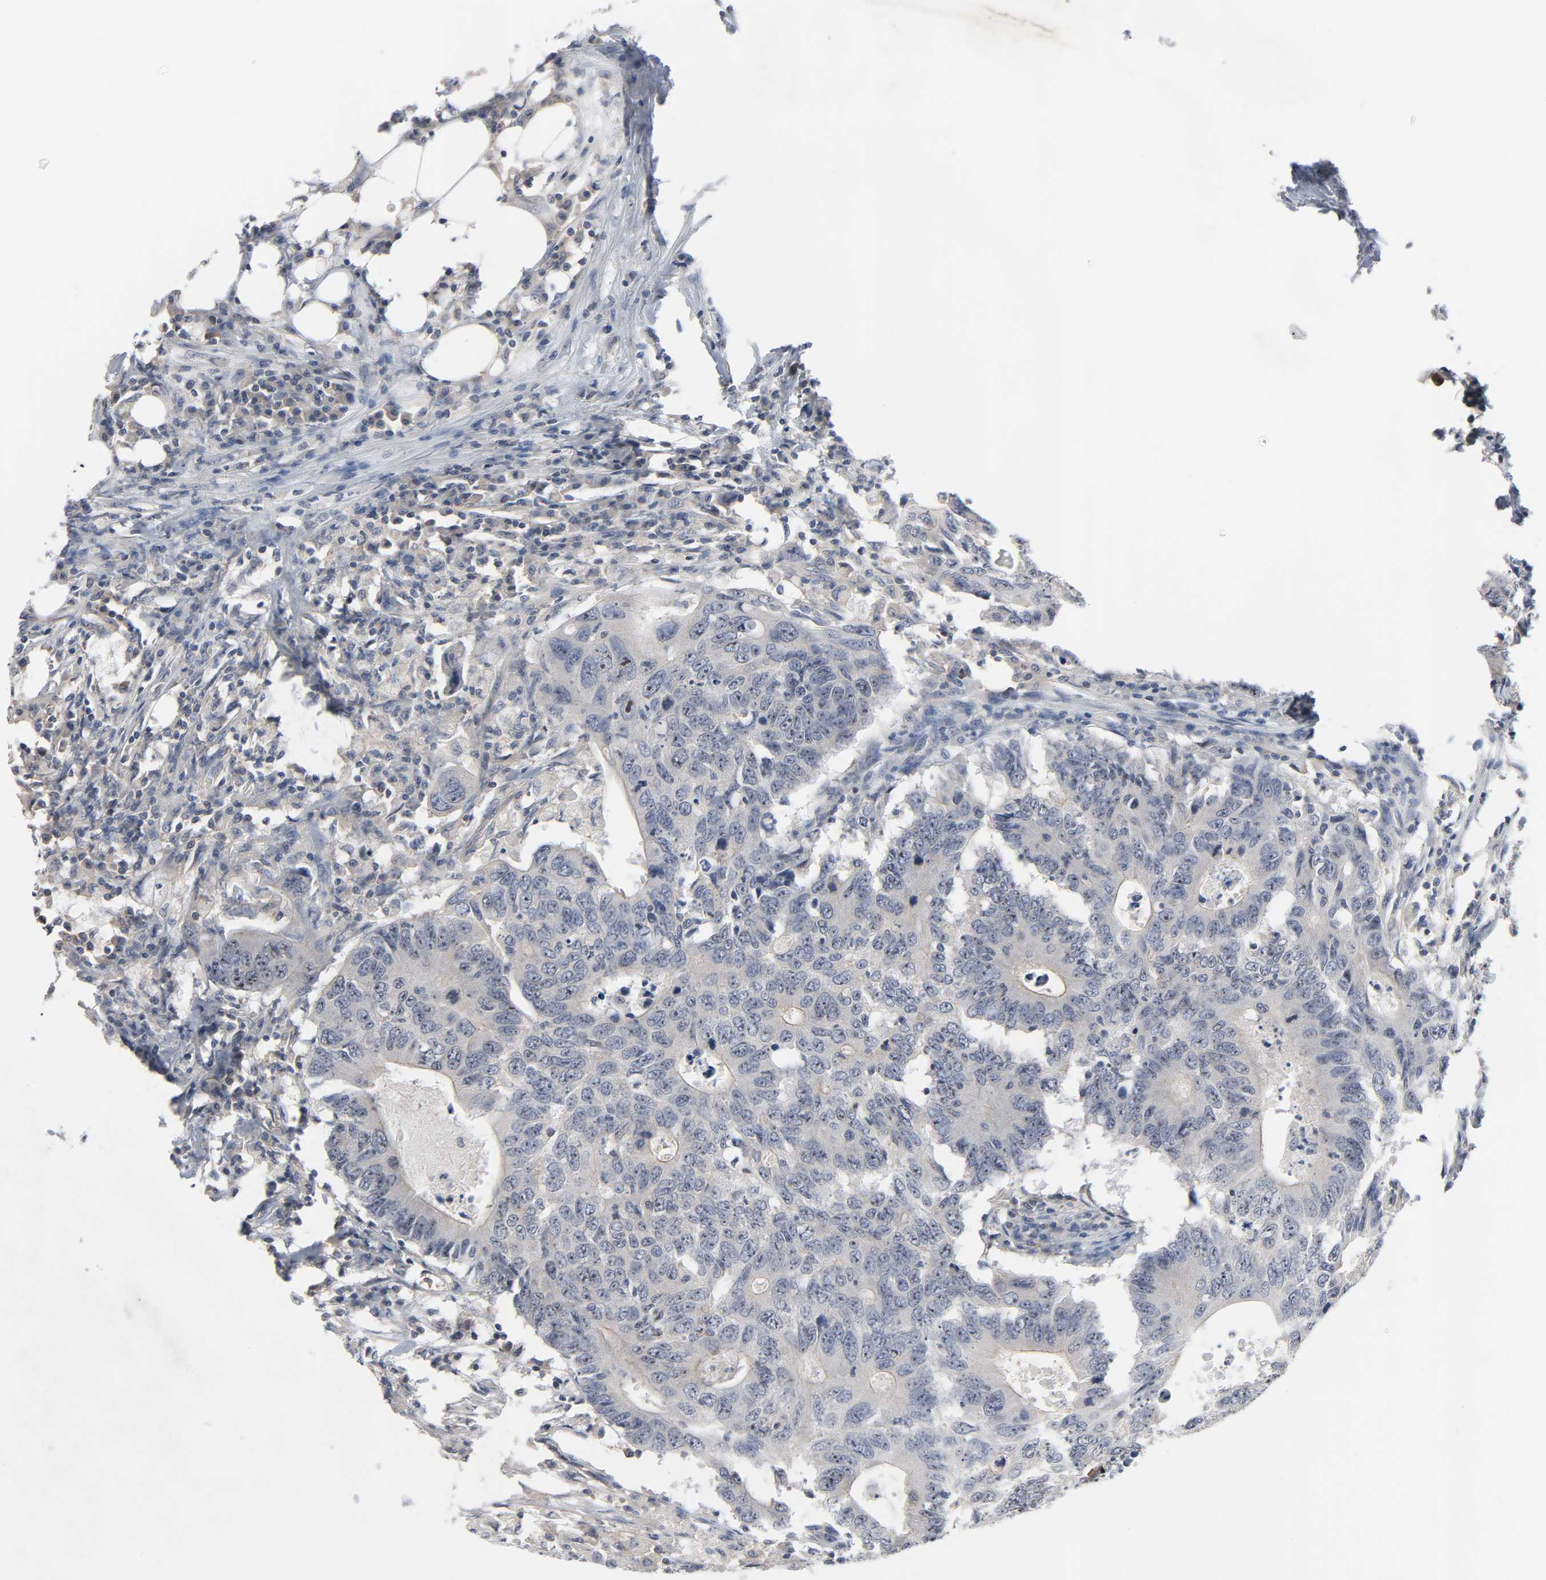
{"staining": {"intensity": "negative", "quantity": "none", "location": "none"}, "tissue": "colorectal cancer", "cell_type": "Tumor cells", "image_type": "cancer", "snomed": [{"axis": "morphology", "description": "Adenocarcinoma, NOS"}, {"axis": "topography", "description": "Colon"}], "caption": "Immunohistochemical staining of human colorectal cancer (adenocarcinoma) displays no significant positivity in tumor cells. (Immunohistochemistry, brightfield microscopy, high magnification).", "gene": "DDX10", "patient": {"sex": "male", "age": 71}}